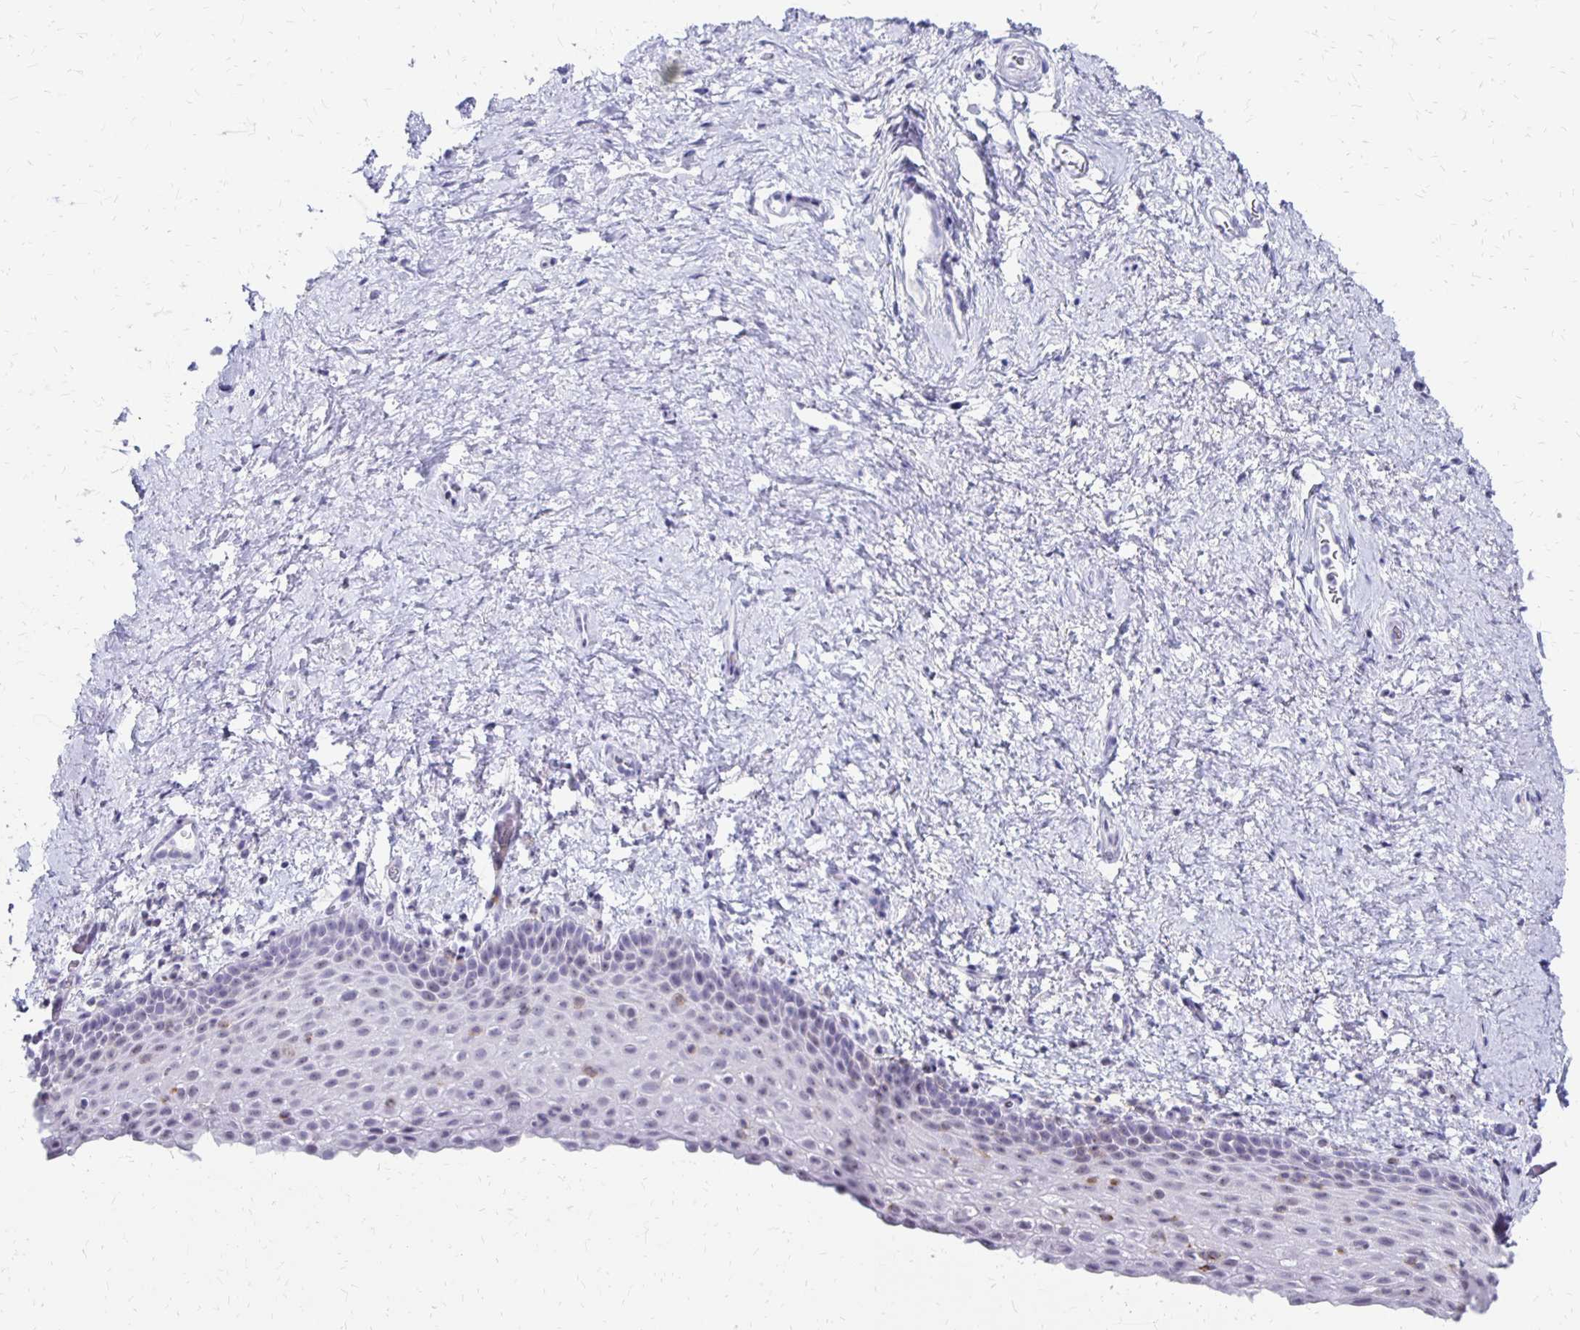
{"staining": {"intensity": "weak", "quantity": "<25%", "location": "nuclear"}, "tissue": "vagina", "cell_type": "Squamous epithelial cells", "image_type": "normal", "snomed": [{"axis": "morphology", "description": "Normal tissue, NOS"}, {"axis": "topography", "description": "Vagina"}], "caption": "Histopathology image shows no significant protein expression in squamous epithelial cells of unremarkable vagina. Brightfield microscopy of immunohistochemistry (IHC) stained with DAB (3,3'-diaminobenzidine) (brown) and hematoxylin (blue), captured at high magnification.", "gene": "SYT2", "patient": {"sex": "female", "age": 61}}